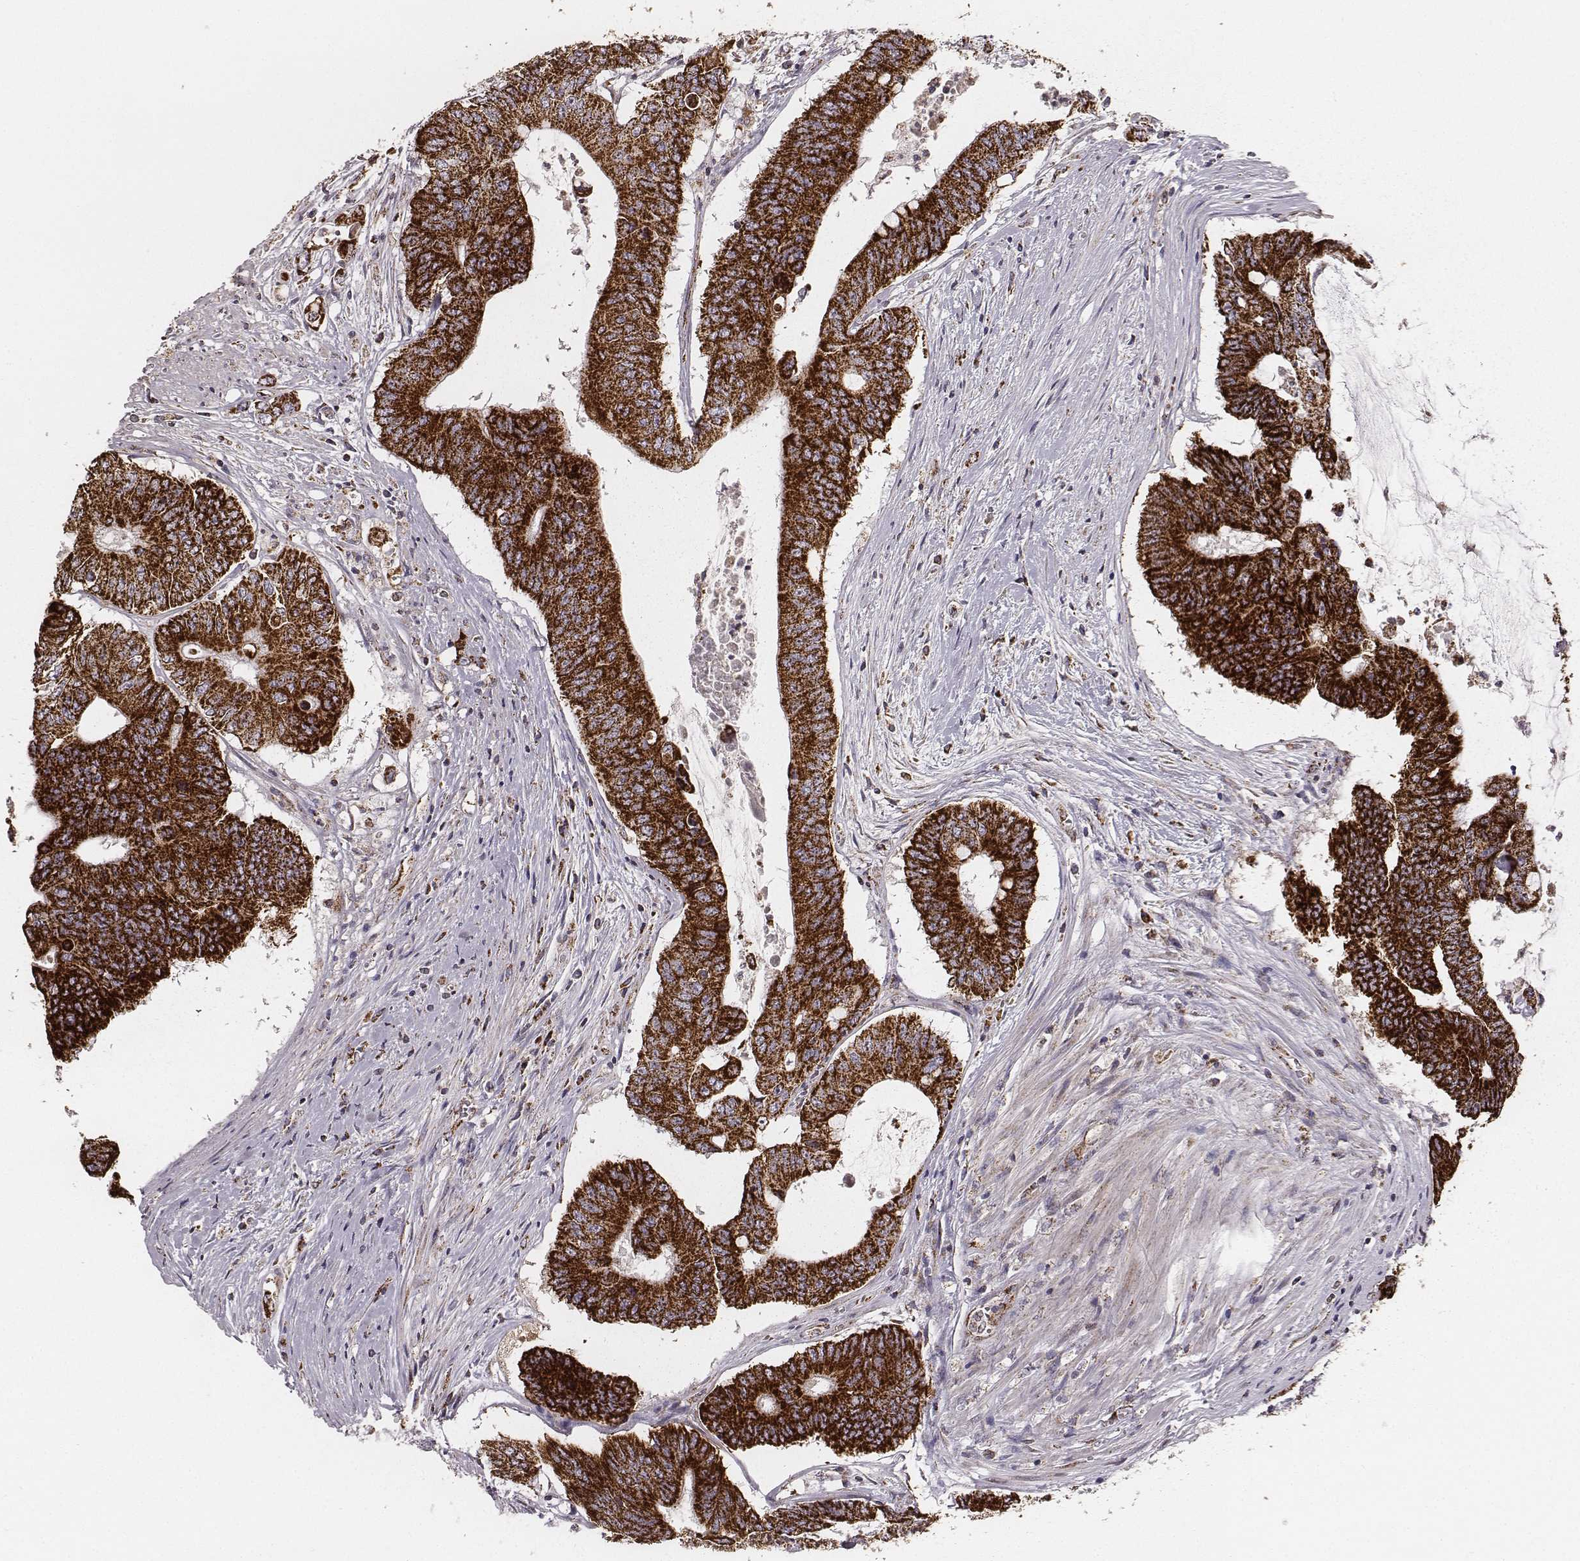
{"staining": {"intensity": "strong", "quantity": ">75%", "location": "cytoplasmic/membranous"}, "tissue": "colorectal cancer", "cell_type": "Tumor cells", "image_type": "cancer", "snomed": [{"axis": "morphology", "description": "Adenocarcinoma, NOS"}, {"axis": "topography", "description": "Rectum"}], "caption": "A histopathology image showing strong cytoplasmic/membranous positivity in about >75% of tumor cells in colorectal cancer (adenocarcinoma), as visualized by brown immunohistochemical staining.", "gene": "TUFM", "patient": {"sex": "male", "age": 59}}